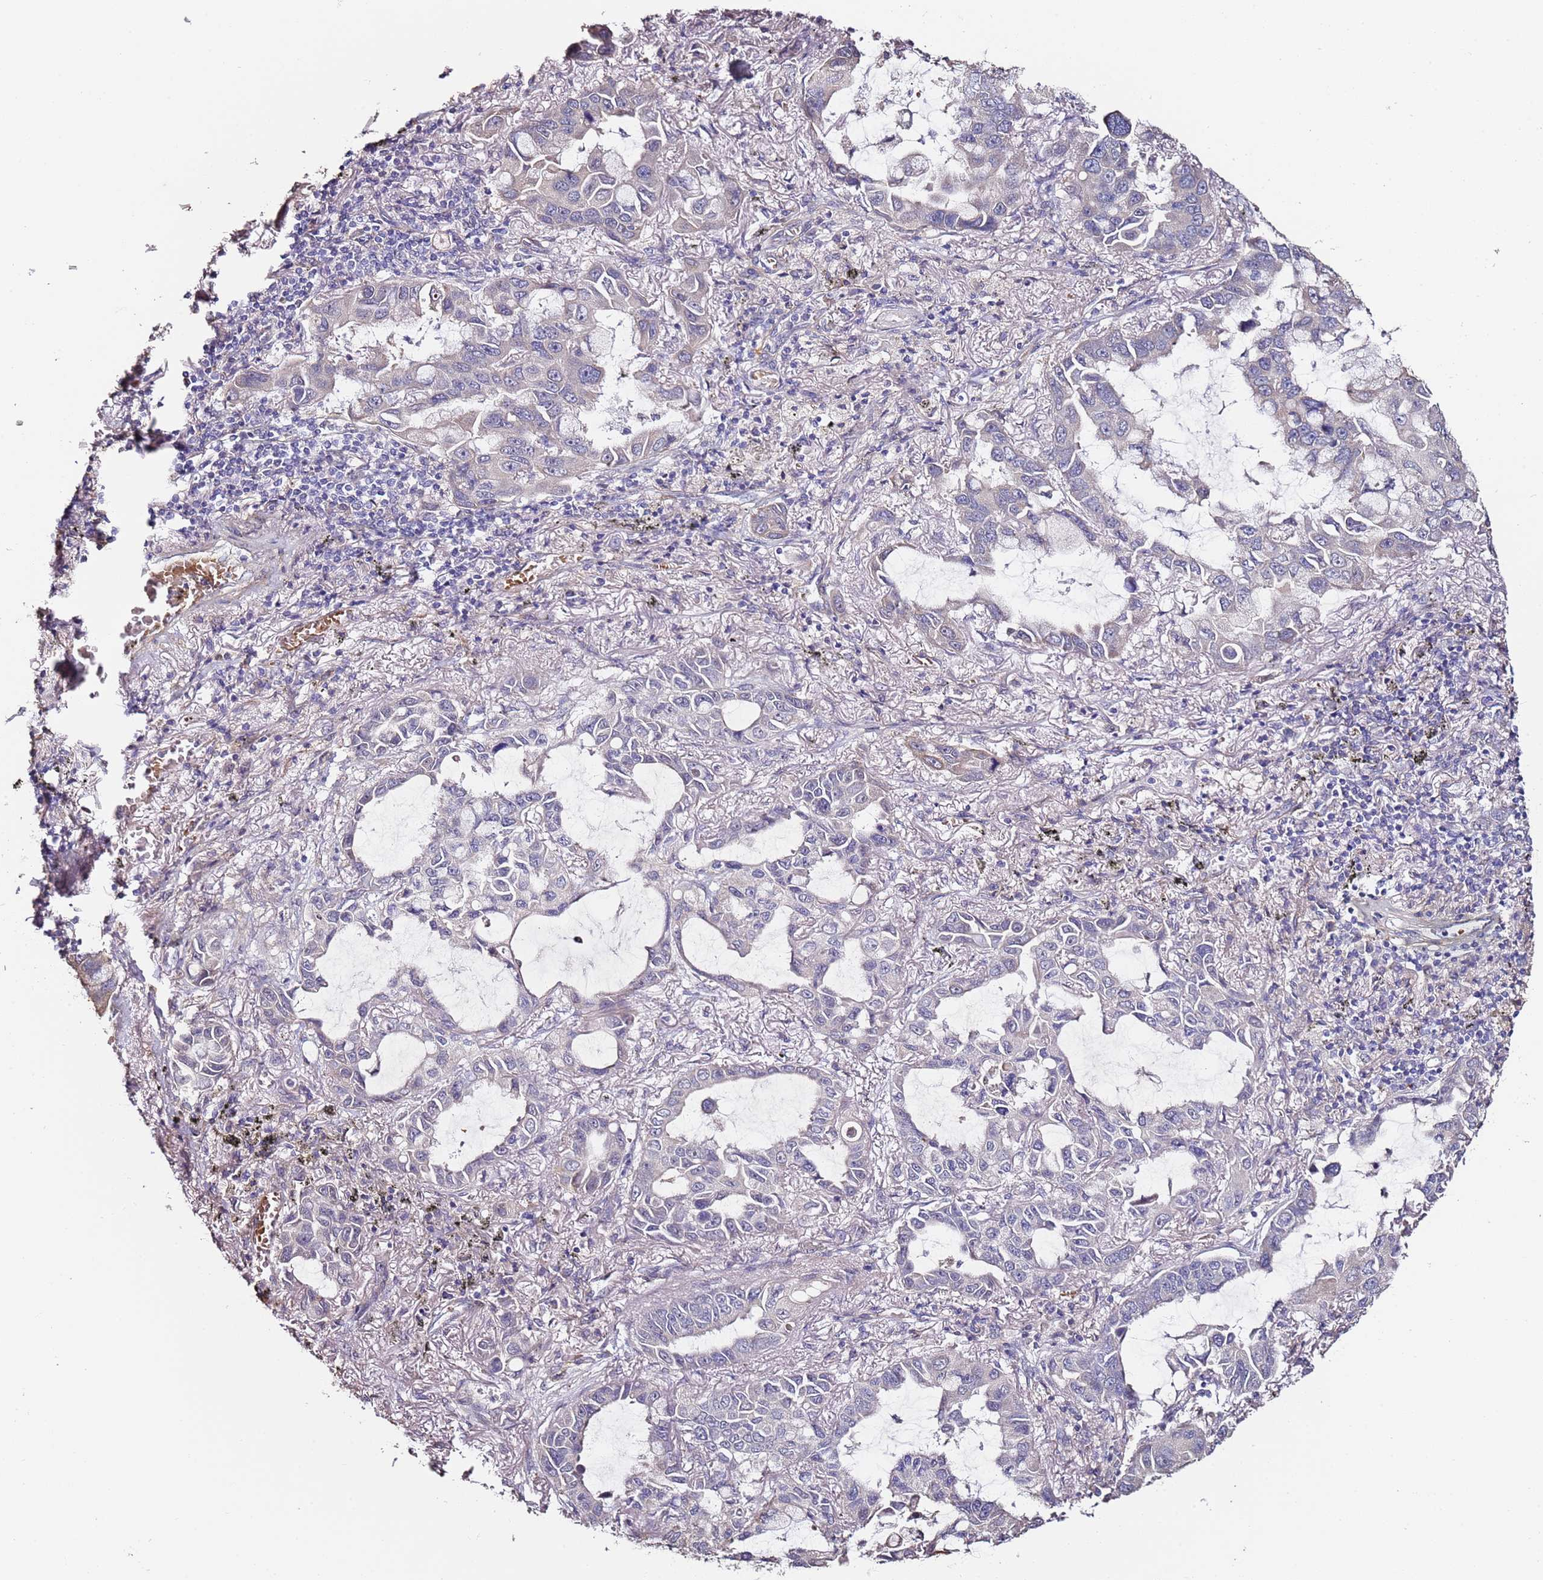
{"staining": {"intensity": "negative", "quantity": "none", "location": "none"}, "tissue": "lung cancer", "cell_type": "Tumor cells", "image_type": "cancer", "snomed": [{"axis": "morphology", "description": "Adenocarcinoma, NOS"}, {"axis": "topography", "description": "Lung"}], "caption": "There is no significant staining in tumor cells of lung adenocarcinoma.", "gene": "C3orf80", "patient": {"sex": "male", "age": 64}}